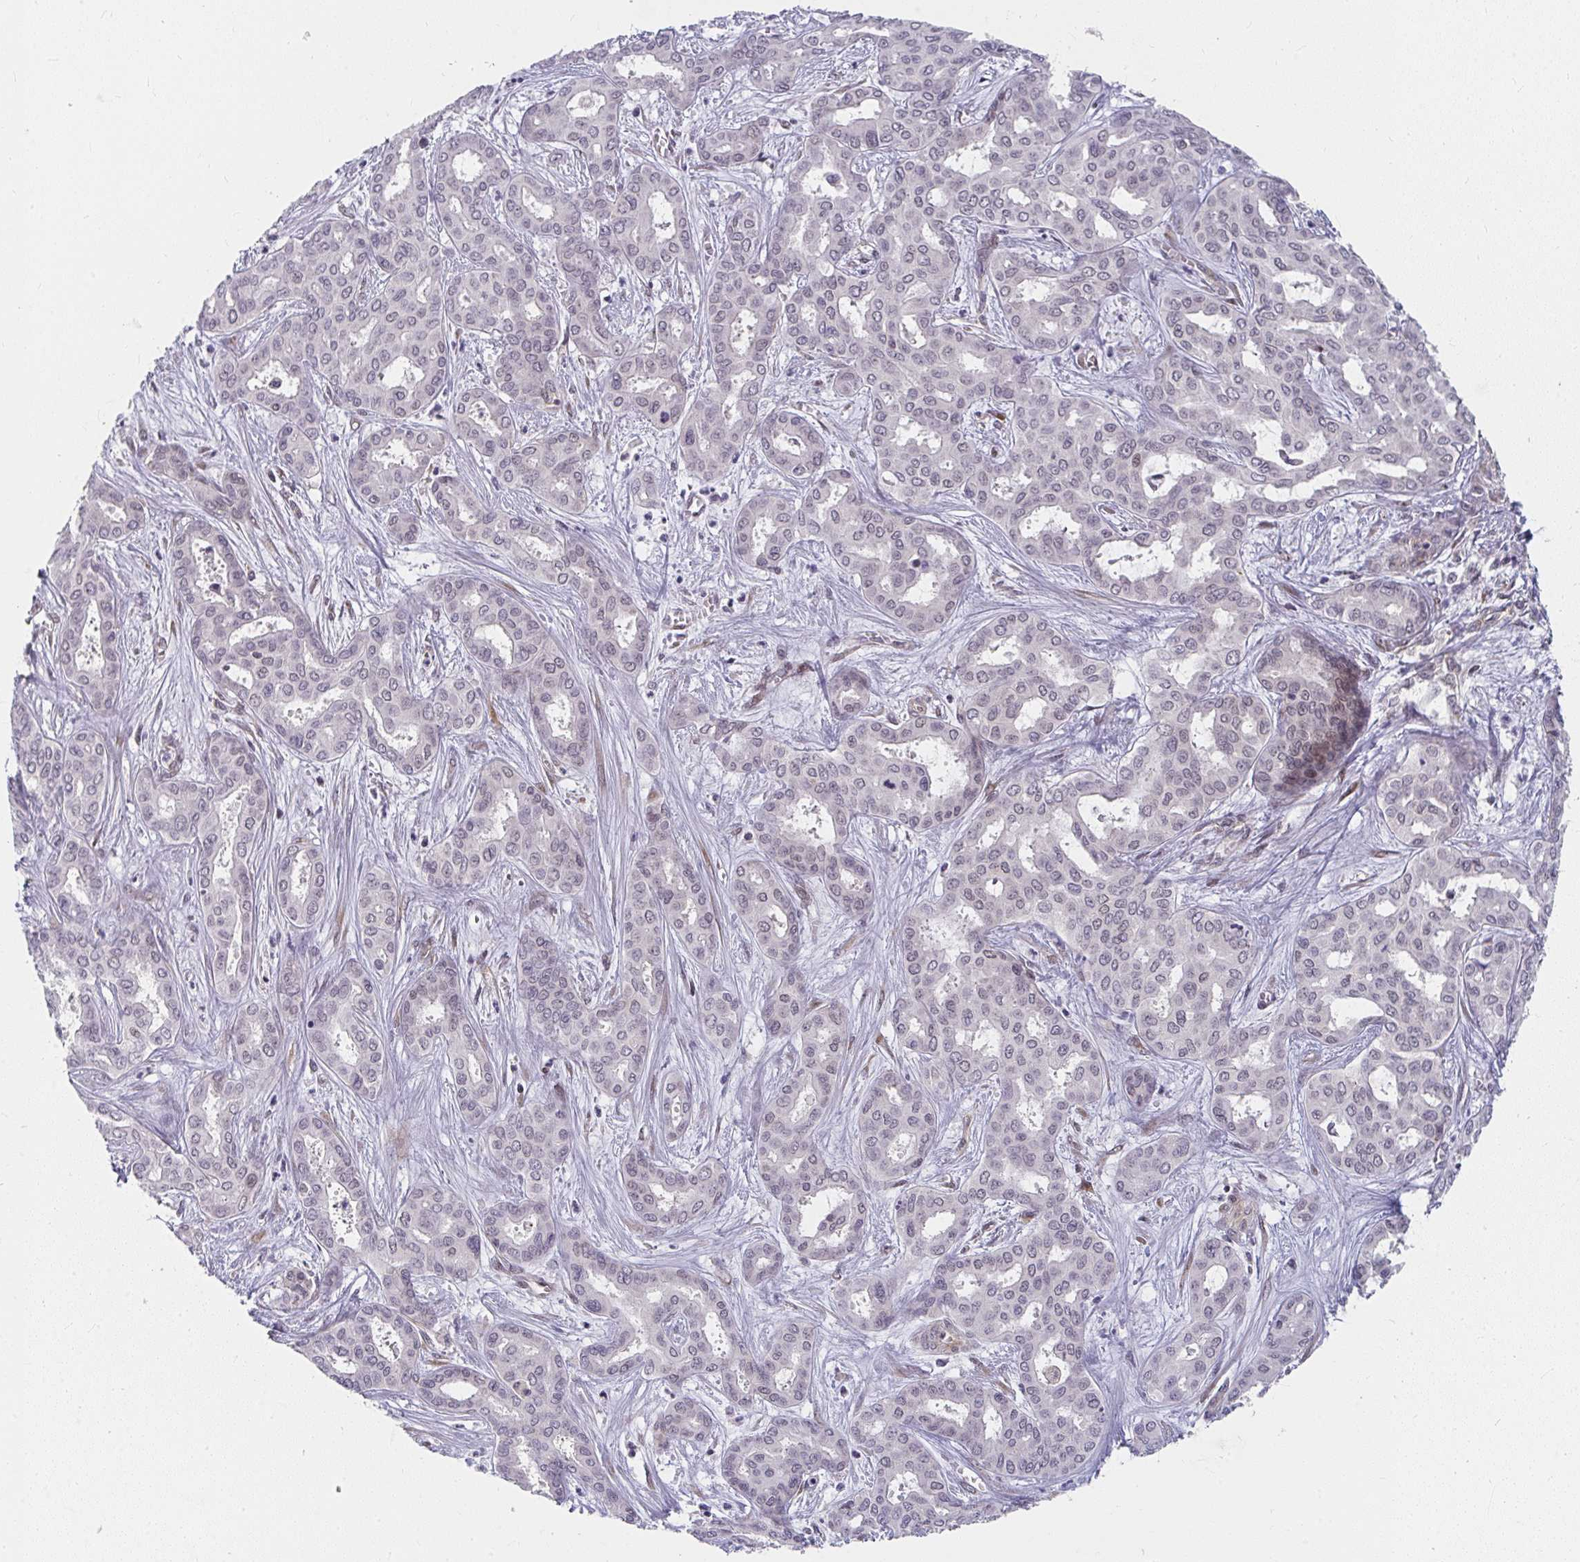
{"staining": {"intensity": "negative", "quantity": "none", "location": "none"}, "tissue": "liver cancer", "cell_type": "Tumor cells", "image_type": "cancer", "snomed": [{"axis": "morphology", "description": "Cholangiocarcinoma"}, {"axis": "topography", "description": "Liver"}], "caption": "This is a micrograph of IHC staining of liver cholangiocarcinoma, which shows no staining in tumor cells.", "gene": "SYNCRIP", "patient": {"sex": "female", "age": 64}}